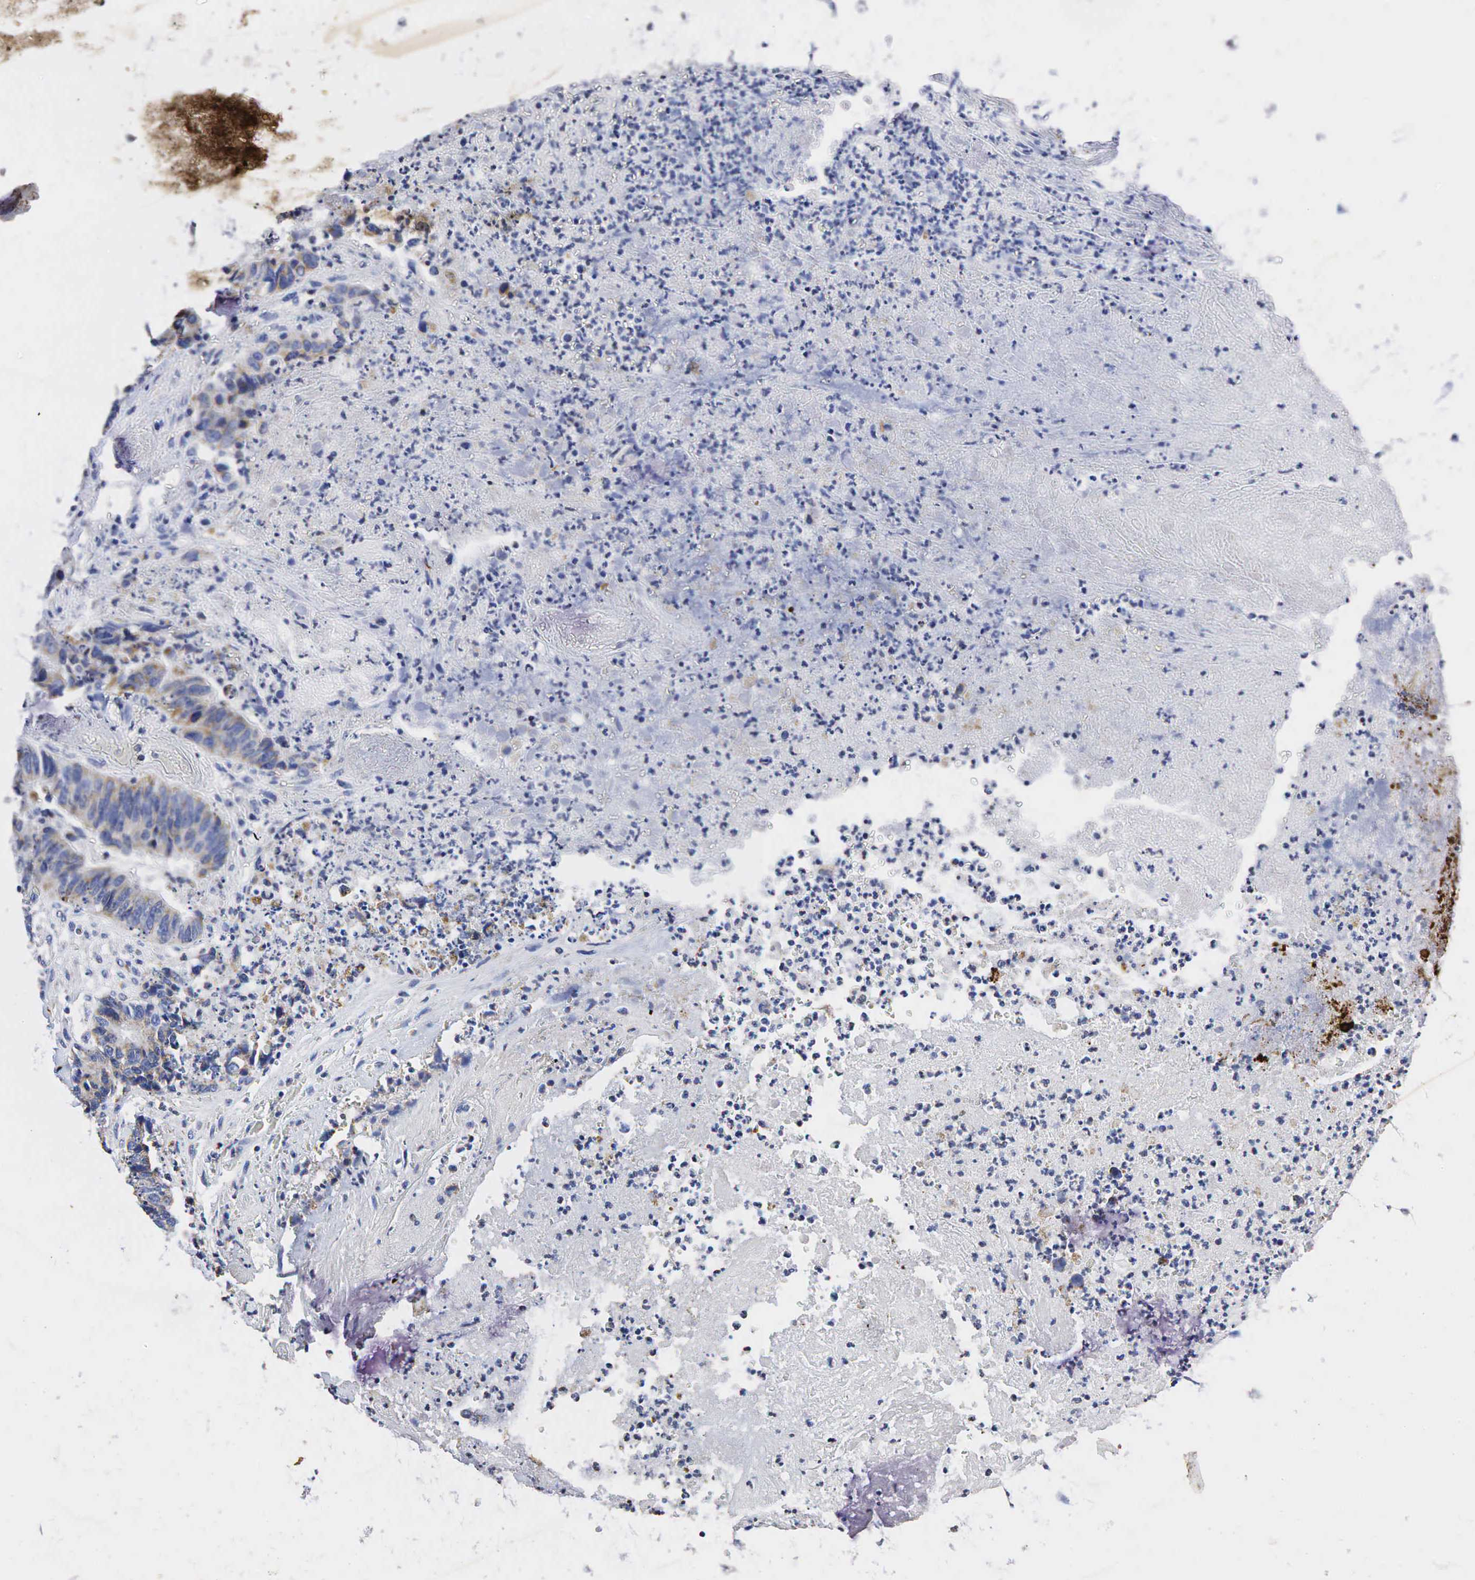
{"staining": {"intensity": "weak", "quantity": "25%-75%", "location": "cytoplasmic/membranous"}, "tissue": "colorectal cancer", "cell_type": "Tumor cells", "image_type": "cancer", "snomed": [{"axis": "morphology", "description": "Adenocarcinoma, NOS"}, {"axis": "topography", "description": "Rectum"}], "caption": "Colorectal cancer was stained to show a protein in brown. There is low levels of weak cytoplasmic/membranous positivity in about 25%-75% of tumor cells. Using DAB (brown) and hematoxylin (blue) stains, captured at high magnification using brightfield microscopy.", "gene": "SYP", "patient": {"sex": "female", "age": 65}}